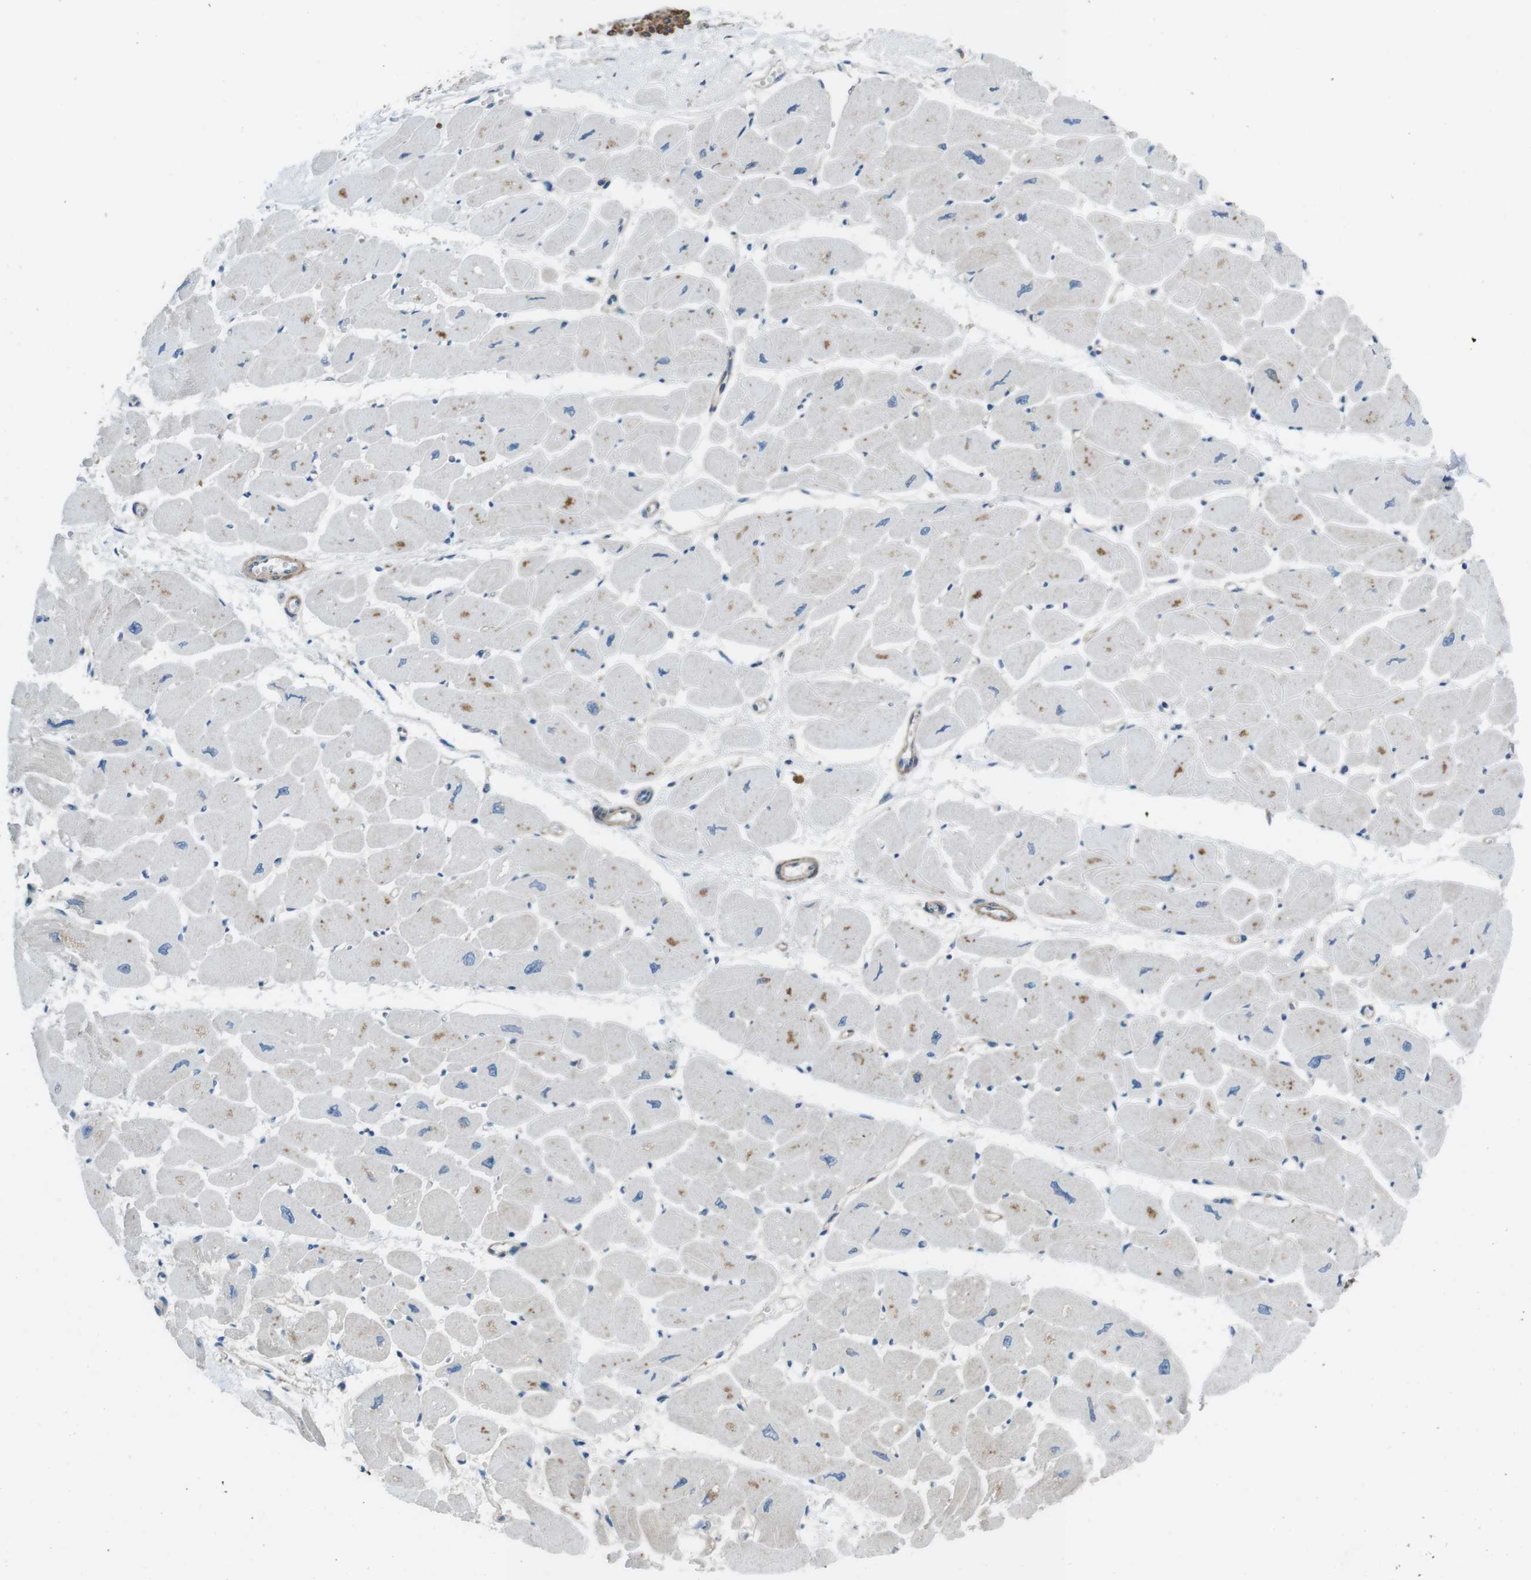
{"staining": {"intensity": "weak", "quantity": "25%-75%", "location": "cytoplasmic/membranous"}, "tissue": "heart muscle", "cell_type": "Cardiomyocytes", "image_type": "normal", "snomed": [{"axis": "morphology", "description": "Normal tissue, NOS"}, {"axis": "topography", "description": "Heart"}], "caption": "Unremarkable heart muscle was stained to show a protein in brown. There is low levels of weak cytoplasmic/membranous staining in about 25%-75% of cardiomyocytes. The protein is stained brown, and the nuclei are stained in blue (DAB (3,3'-diaminobenzidine) IHC with brightfield microscopy, high magnification).", "gene": "FAM174B", "patient": {"sex": "female", "age": 54}}